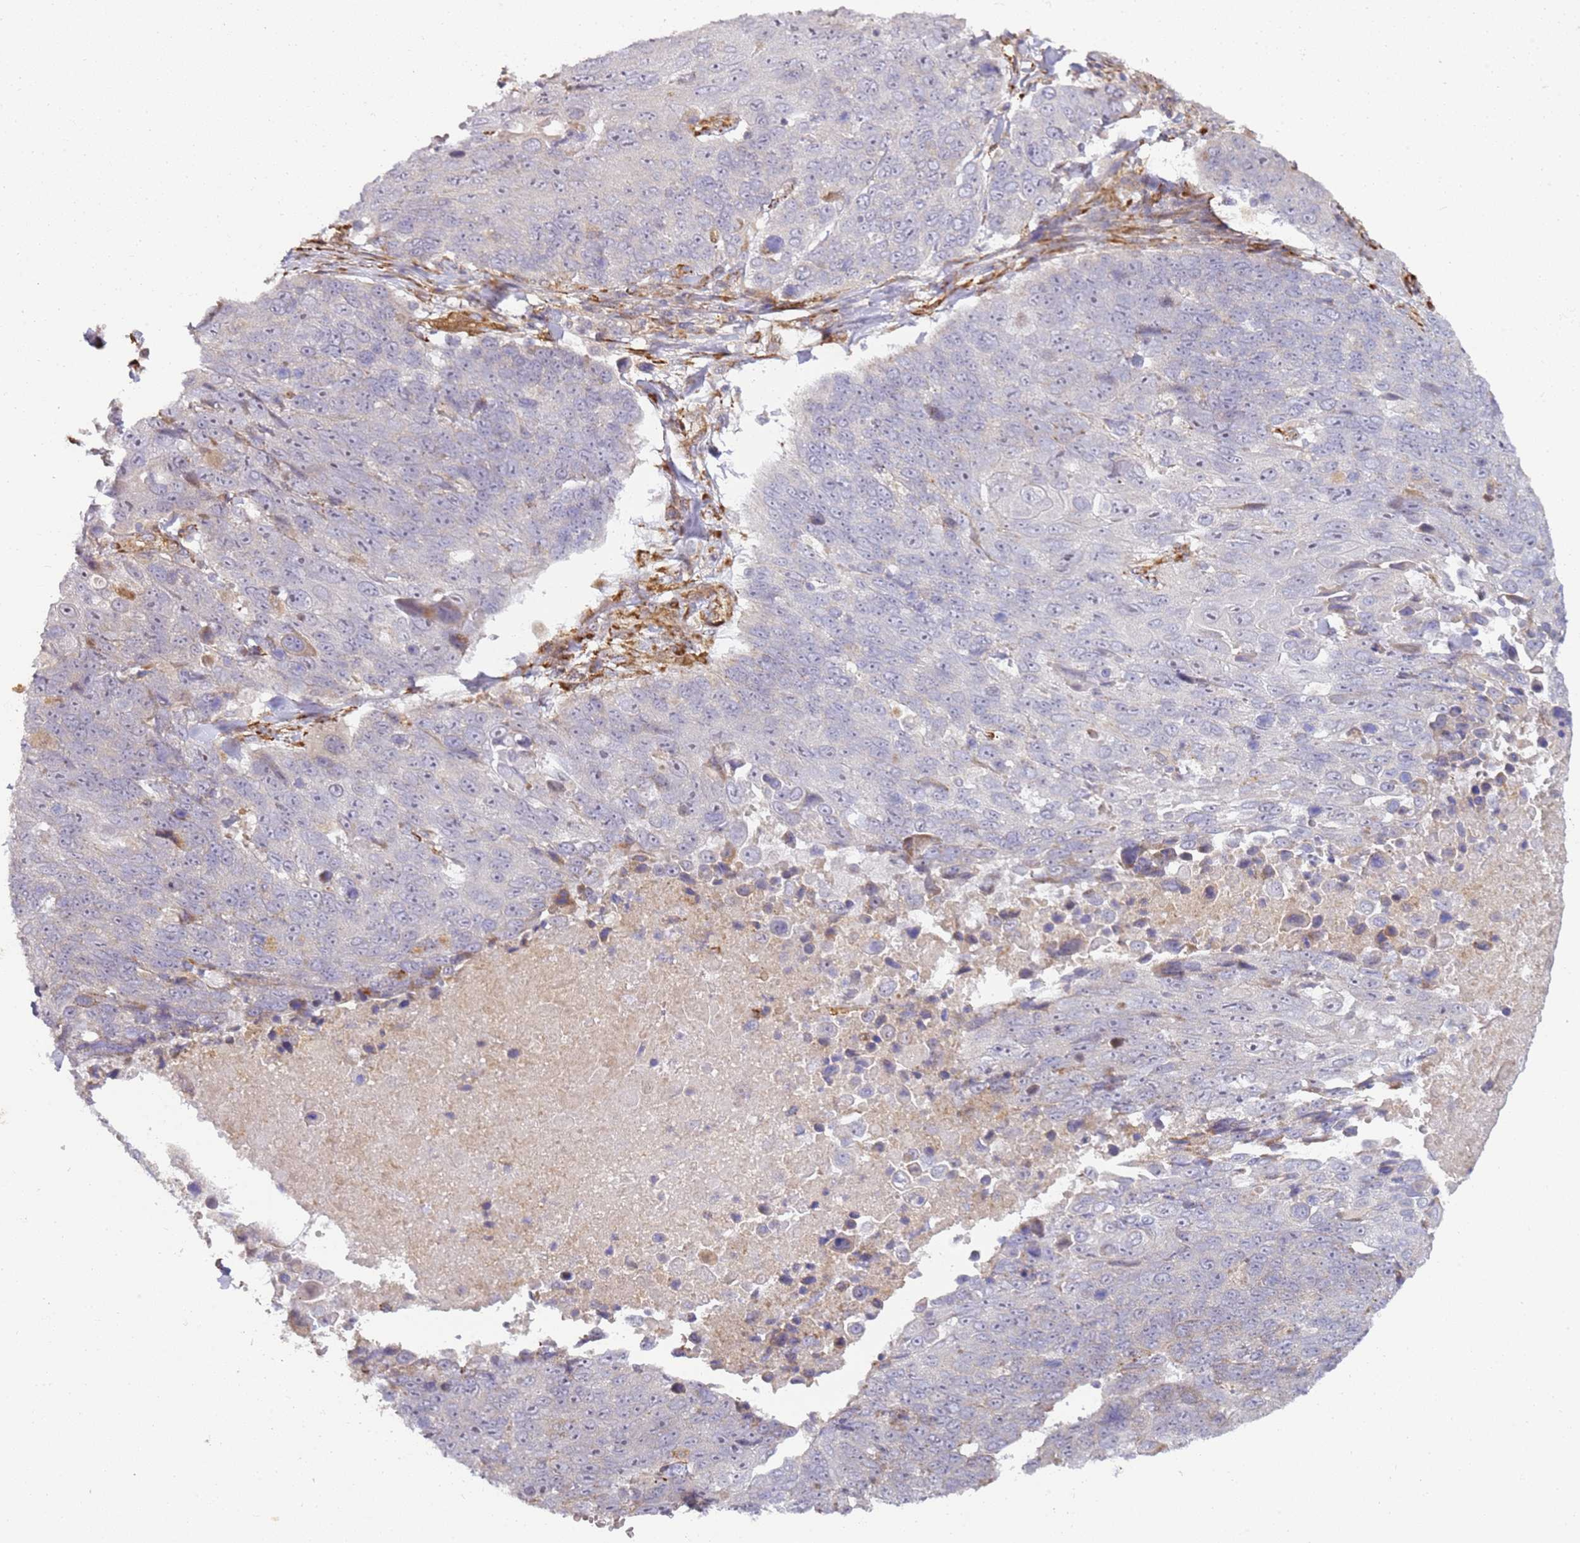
{"staining": {"intensity": "negative", "quantity": "none", "location": "none"}, "tissue": "lung cancer", "cell_type": "Tumor cells", "image_type": "cancer", "snomed": [{"axis": "morphology", "description": "Squamous cell carcinoma, NOS"}, {"axis": "topography", "description": "Lung"}], "caption": "An image of human lung squamous cell carcinoma is negative for staining in tumor cells.", "gene": "GRAP", "patient": {"sex": "male", "age": 66}}